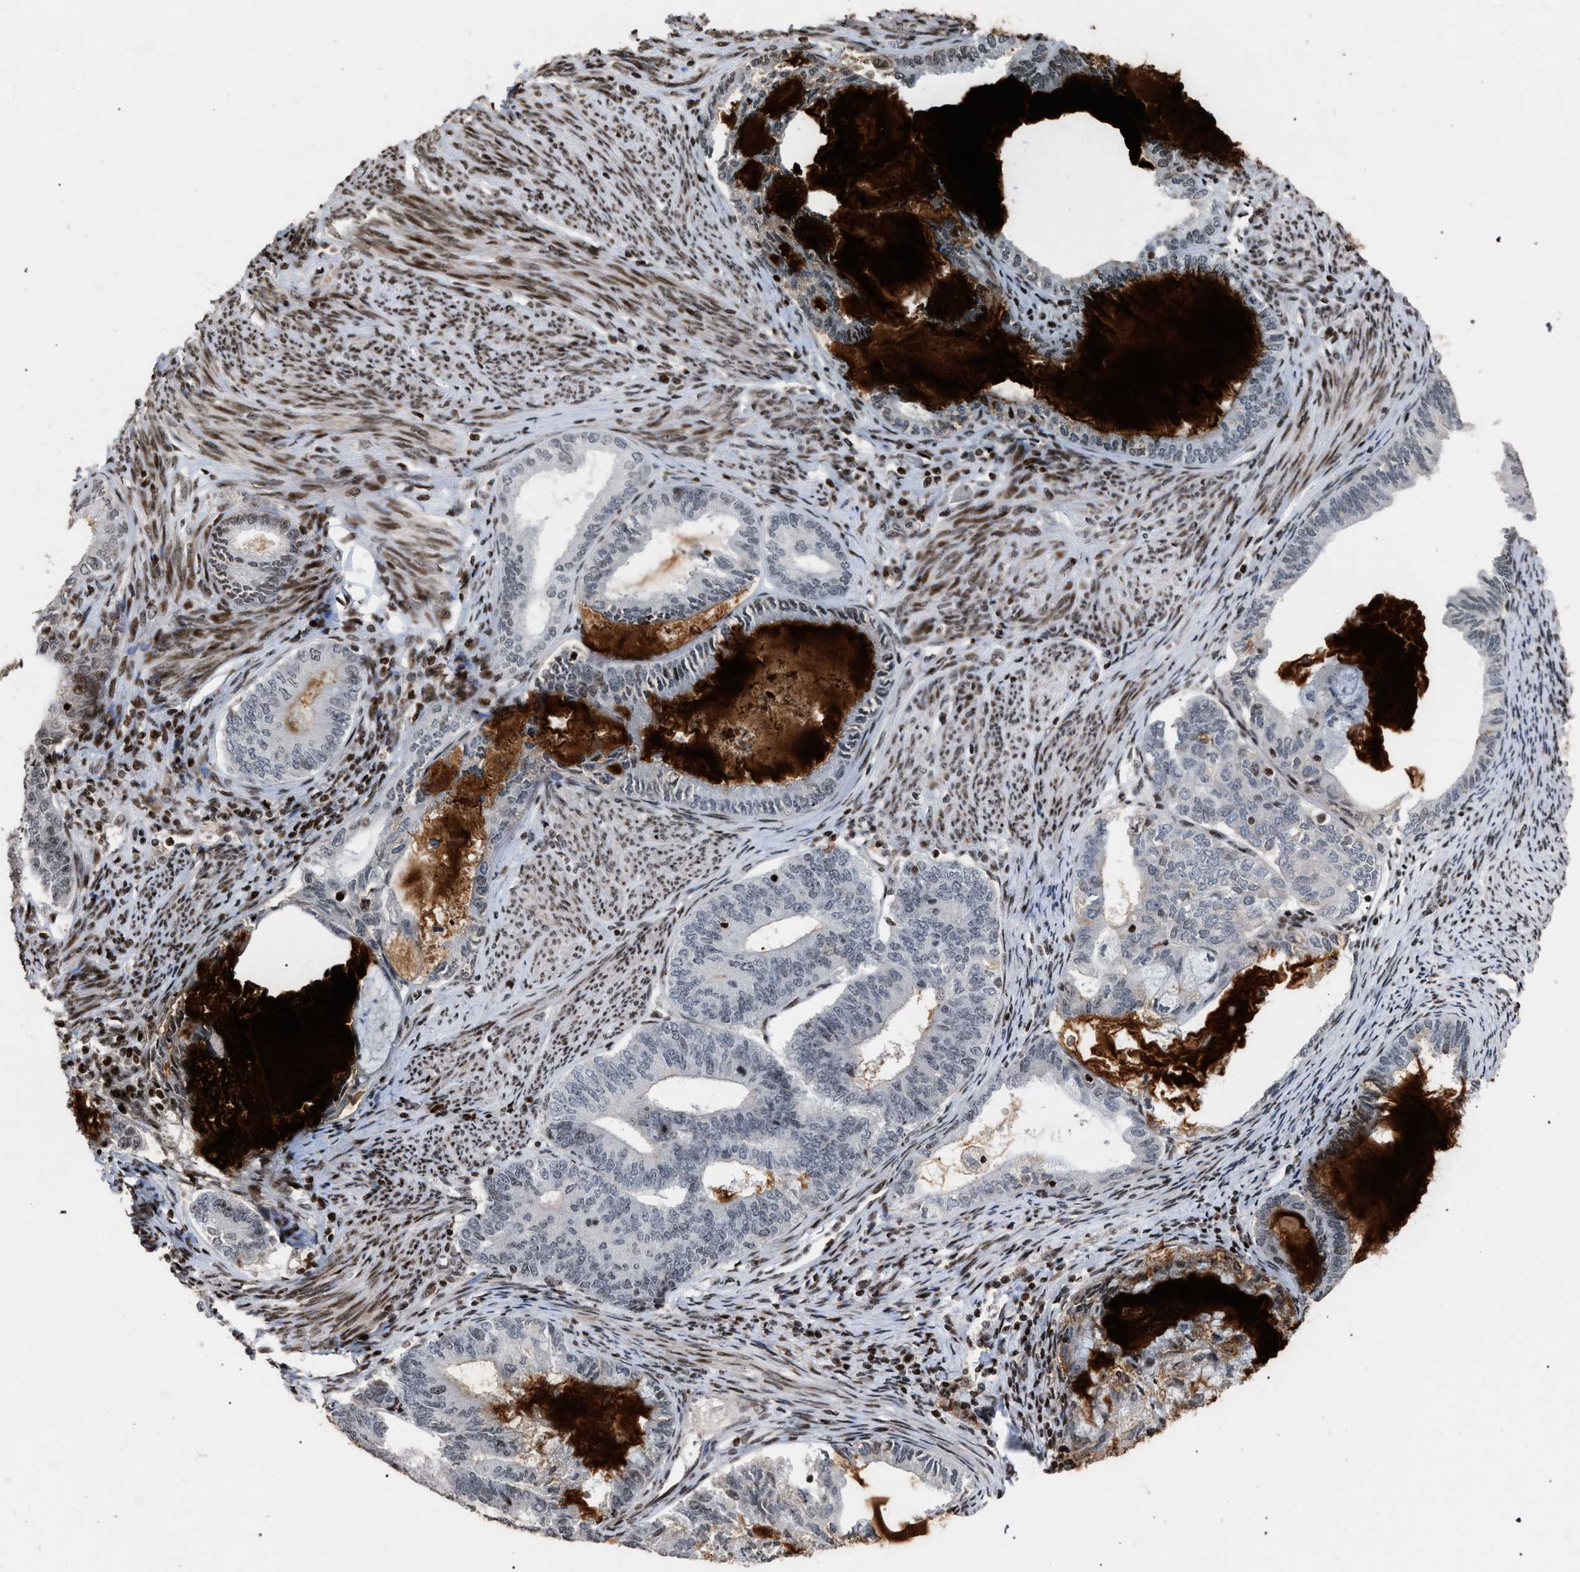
{"staining": {"intensity": "weak", "quantity": "<25%", "location": "nuclear"}, "tissue": "endometrial cancer", "cell_type": "Tumor cells", "image_type": "cancer", "snomed": [{"axis": "morphology", "description": "Adenocarcinoma, NOS"}, {"axis": "topography", "description": "Endometrium"}], "caption": "Immunohistochemical staining of human adenocarcinoma (endometrial) displays no significant positivity in tumor cells.", "gene": "FOXD3", "patient": {"sex": "female", "age": 86}}